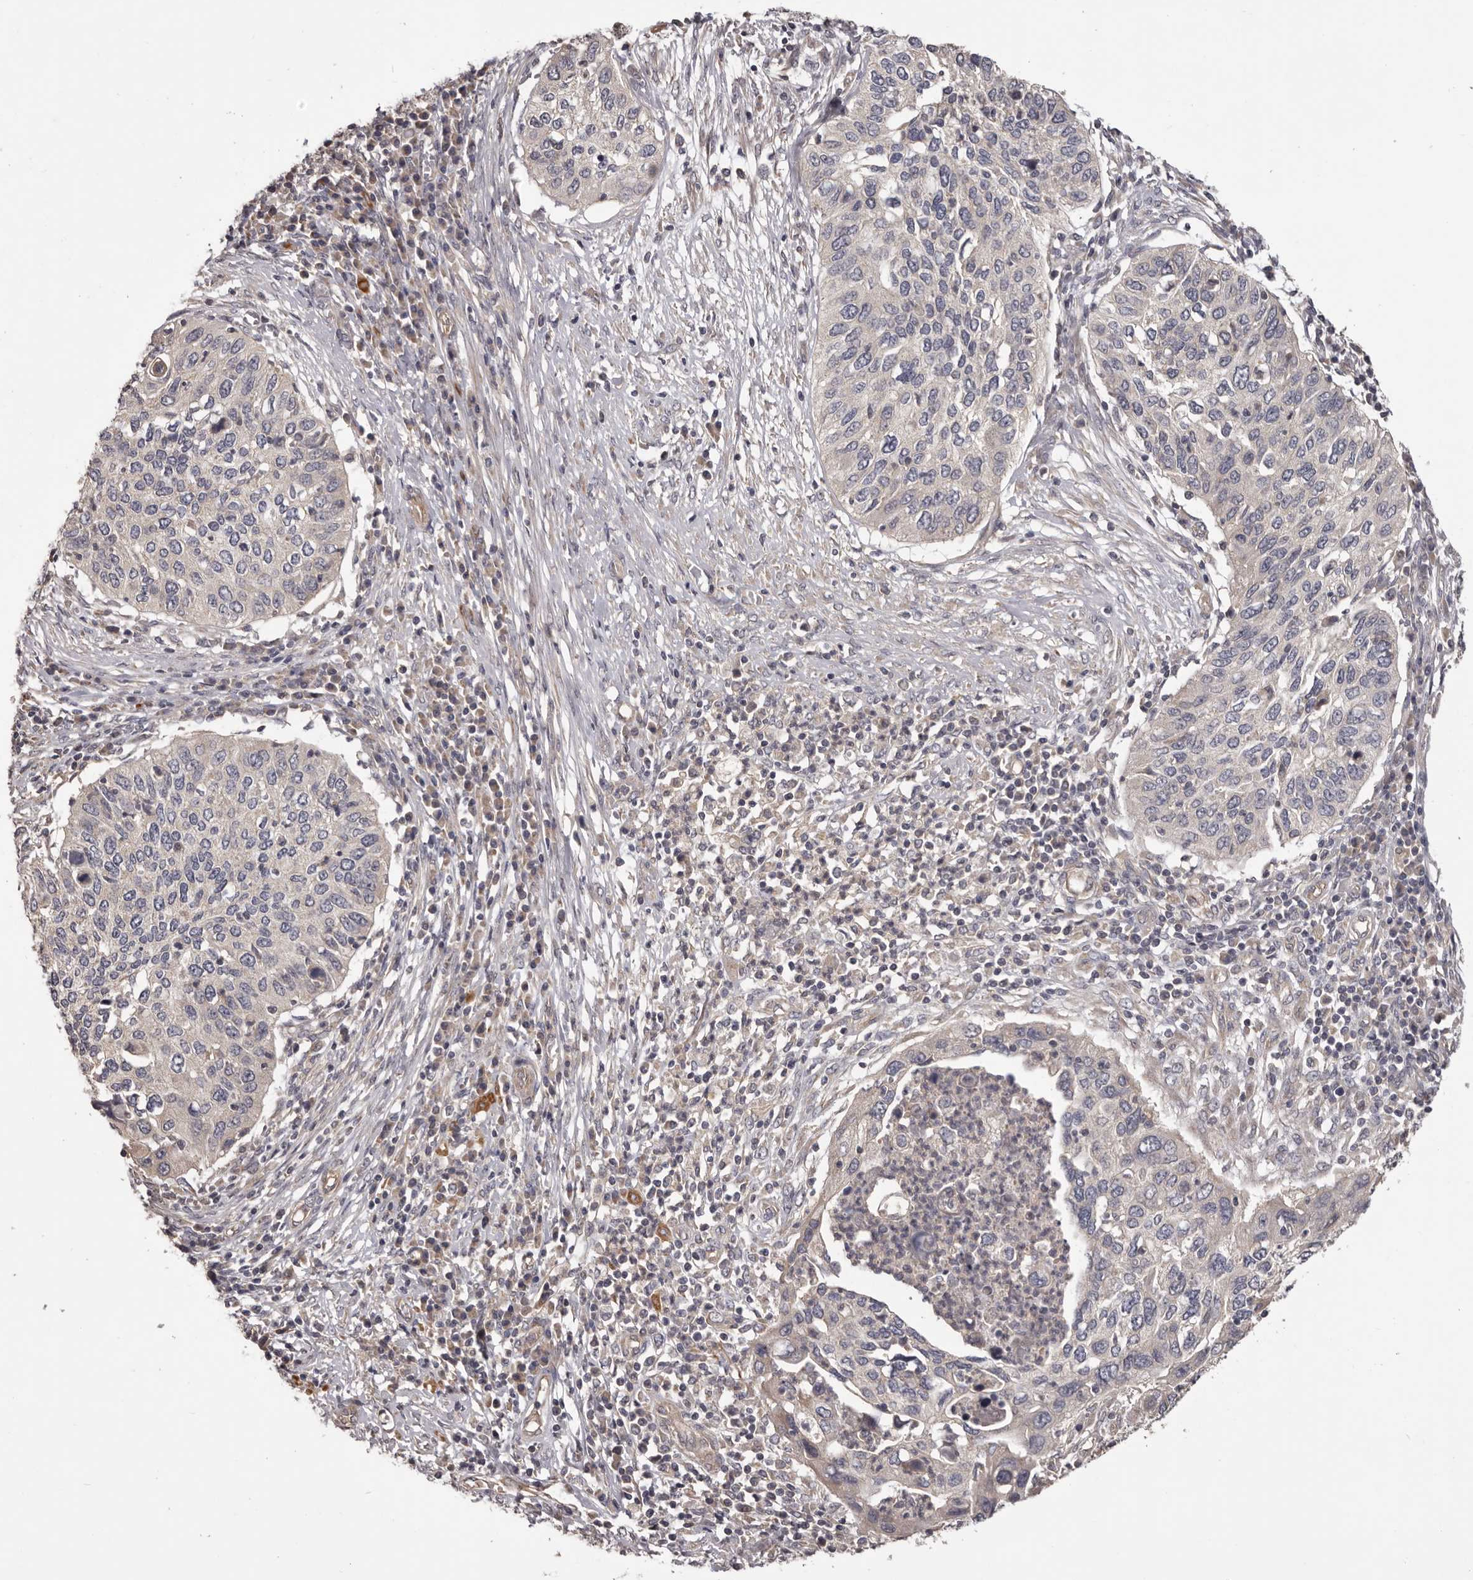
{"staining": {"intensity": "negative", "quantity": "none", "location": "none"}, "tissue": "cervical cancer", "cell_type": "Tumor cells", "image_type": "cancer", "snomed": [{"axis": "morphology", "description": "Squamous cell carcinoma, NOS"}, {"axis": "topography", "description": "Cervix"}], "caption": "IHC image of cervical cancer (squamous cell carcinoma) stained for a protein (brown), which exhibits no positivity in tumor cells.", "gene": "HRH1", "patient": {"sex": "female", "age": 38}}